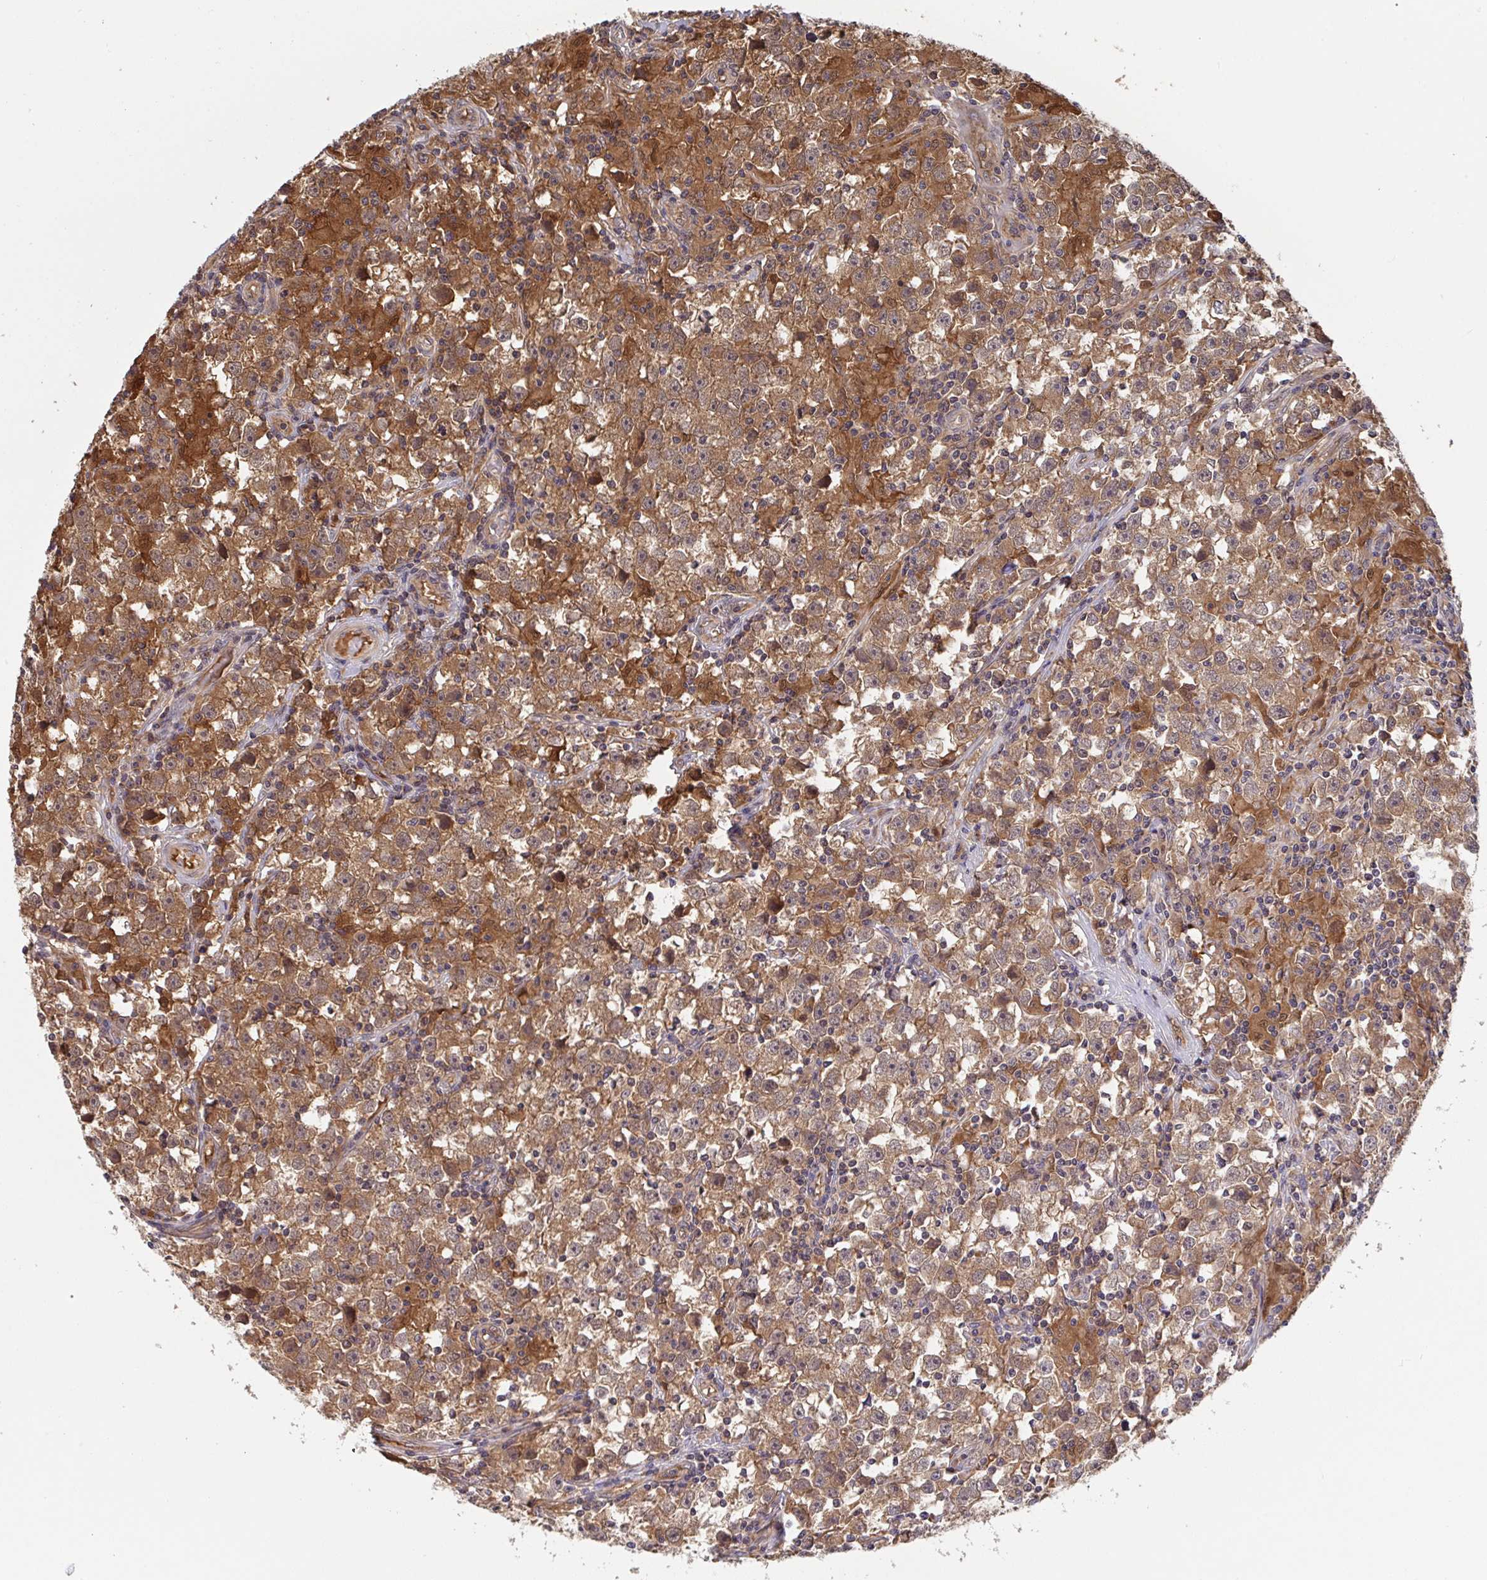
{"staining": {"intensity": "moderate", "quantity": ">75%", "location": "cytoplasmic/membranous"}, "tissue": "testis cancer", "cell_type": "Tumor cells", "image_type": "cancer", "snomed": [{"axis": "morphology", "description": "Seminoma, NOS"}, {"axis": "topography", "description": "Testis"}], "caption": "Protein analysis of testis cancer tissue exhibits moderate cytoplasmic/membranous positivity in approximately >75% of tumor cells.", "gene": "TIGAR", "patient": {"sex": "male", "age": 33}}